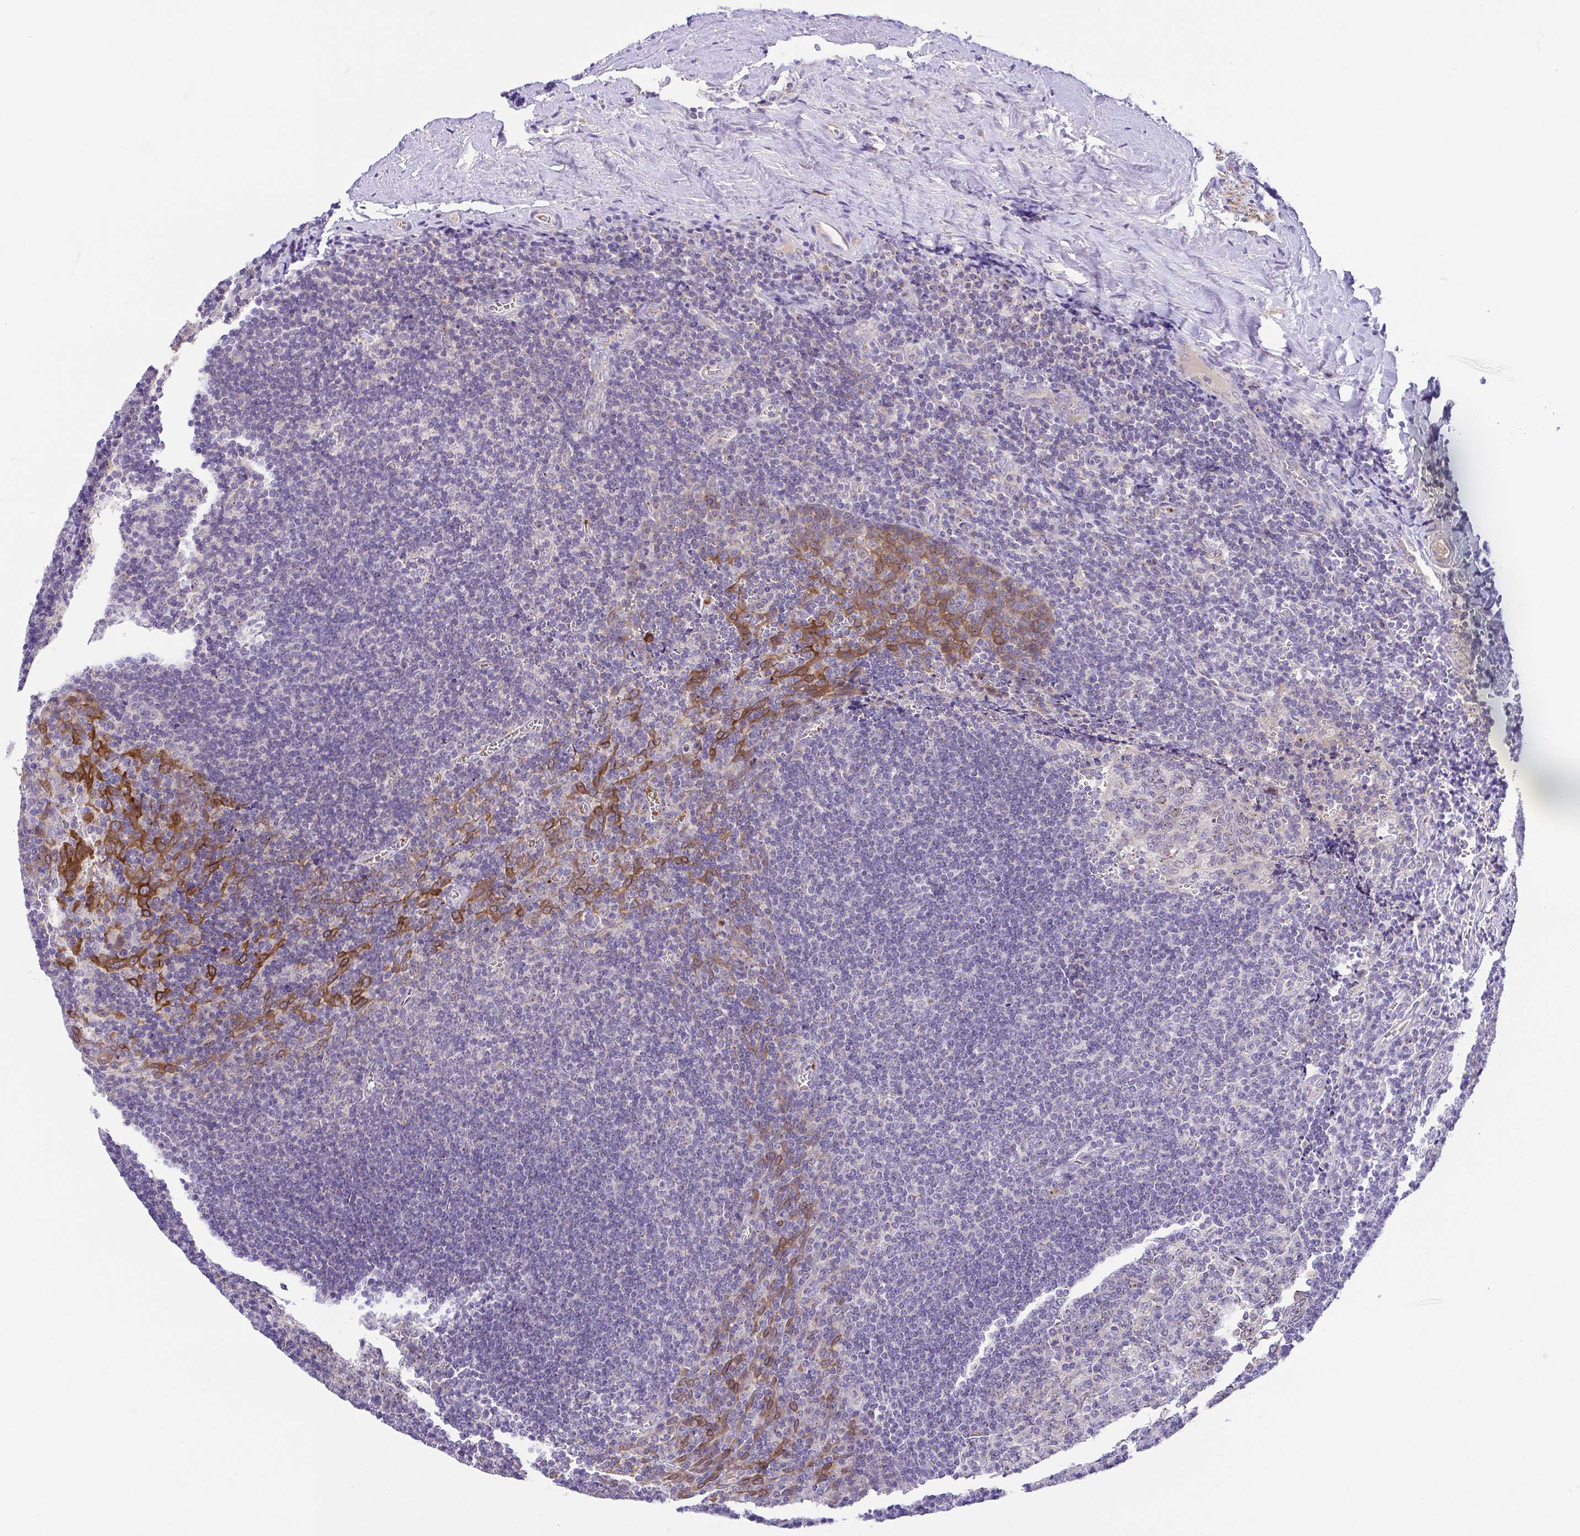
{"staining": {"intensity": "weak", "quantity": "25%-75%", "location": "cytoplasmic/membranous"}, "tissue": "tonsil", "cell_type": "Germinal center cells", "image_type": "normal", "snomed": [{"axis": "morphology", "description": "Normal tissue, NOS"}, {"axis": "morphology", "description": "Inflammation, NOS"}, {"axis": "topography", "description": "Tonsil"}], "caption": "Weak cytoplasmic/membranous positivity for a protein is seen in about 25%-75% of germinal center cells of benign tonsil using IHC.", "gene": "SLC13A1", "patient": {"sex": "female", "age": 31}}